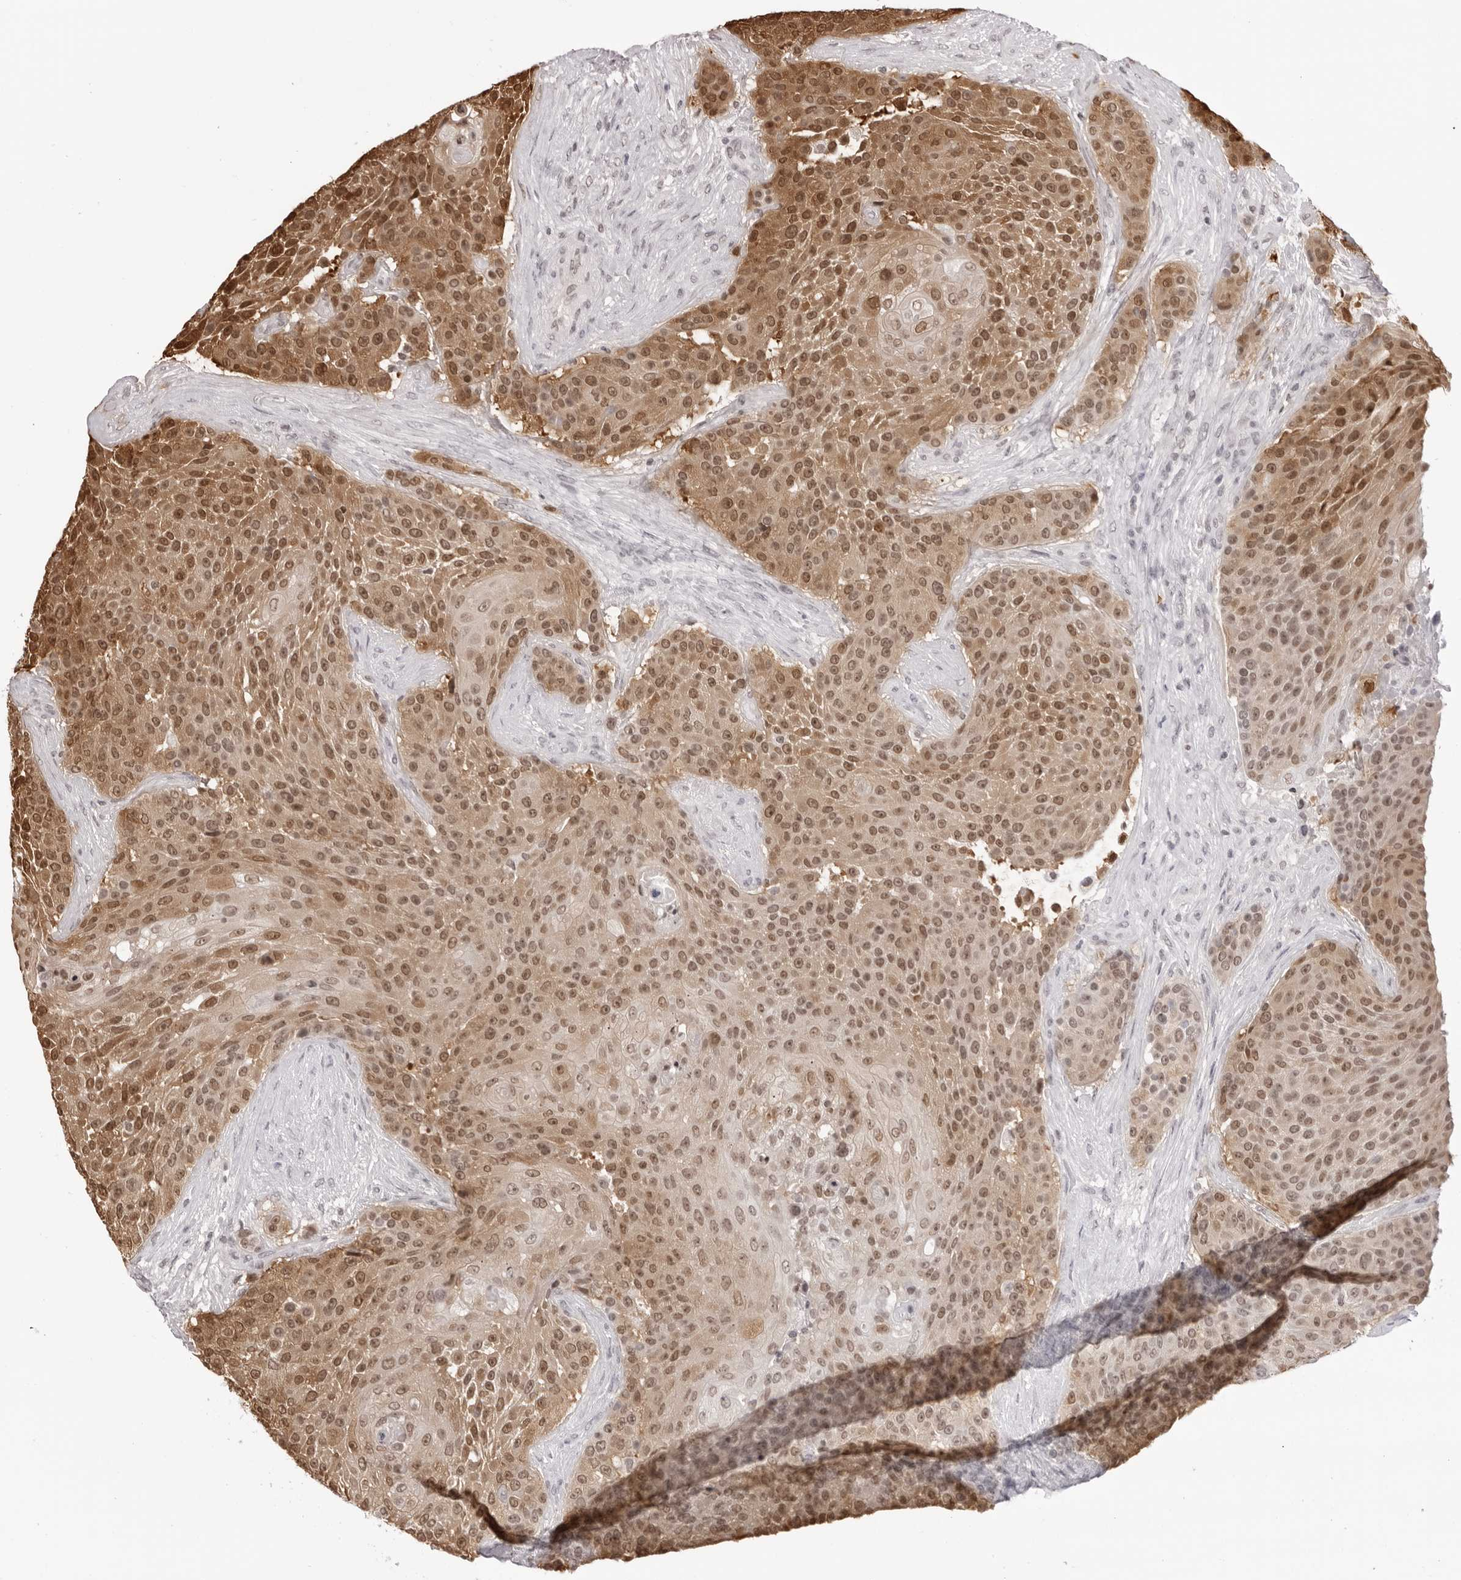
{"staining": {"intensity": "moderate", "quantity": ">75%", "location": "cytoplasmic/membranous,nuclear"}, "tissue": "urothelial cancer", "cell_type": "Tumor cells", "image_type": "cancer", "snomed": [{"axis": "morphology", "description": "Urothelial carcinoma, High grade"}, {"axis": "topography", "description": "Urinary bladder"}], "caption": "High-power microscopy captured an IHC histopathology image of urothelial cancer, revealing moderate cytoplasmic/membranous and nuclear positivity in about >75% of tumor cells. The staining is performed using DAB brown chromogen to label protein expression. The nuclei are counter-stained blue using hematoxylin.", "gene": "HSPA4", "patient": {"sex": "female", "age": 63}}